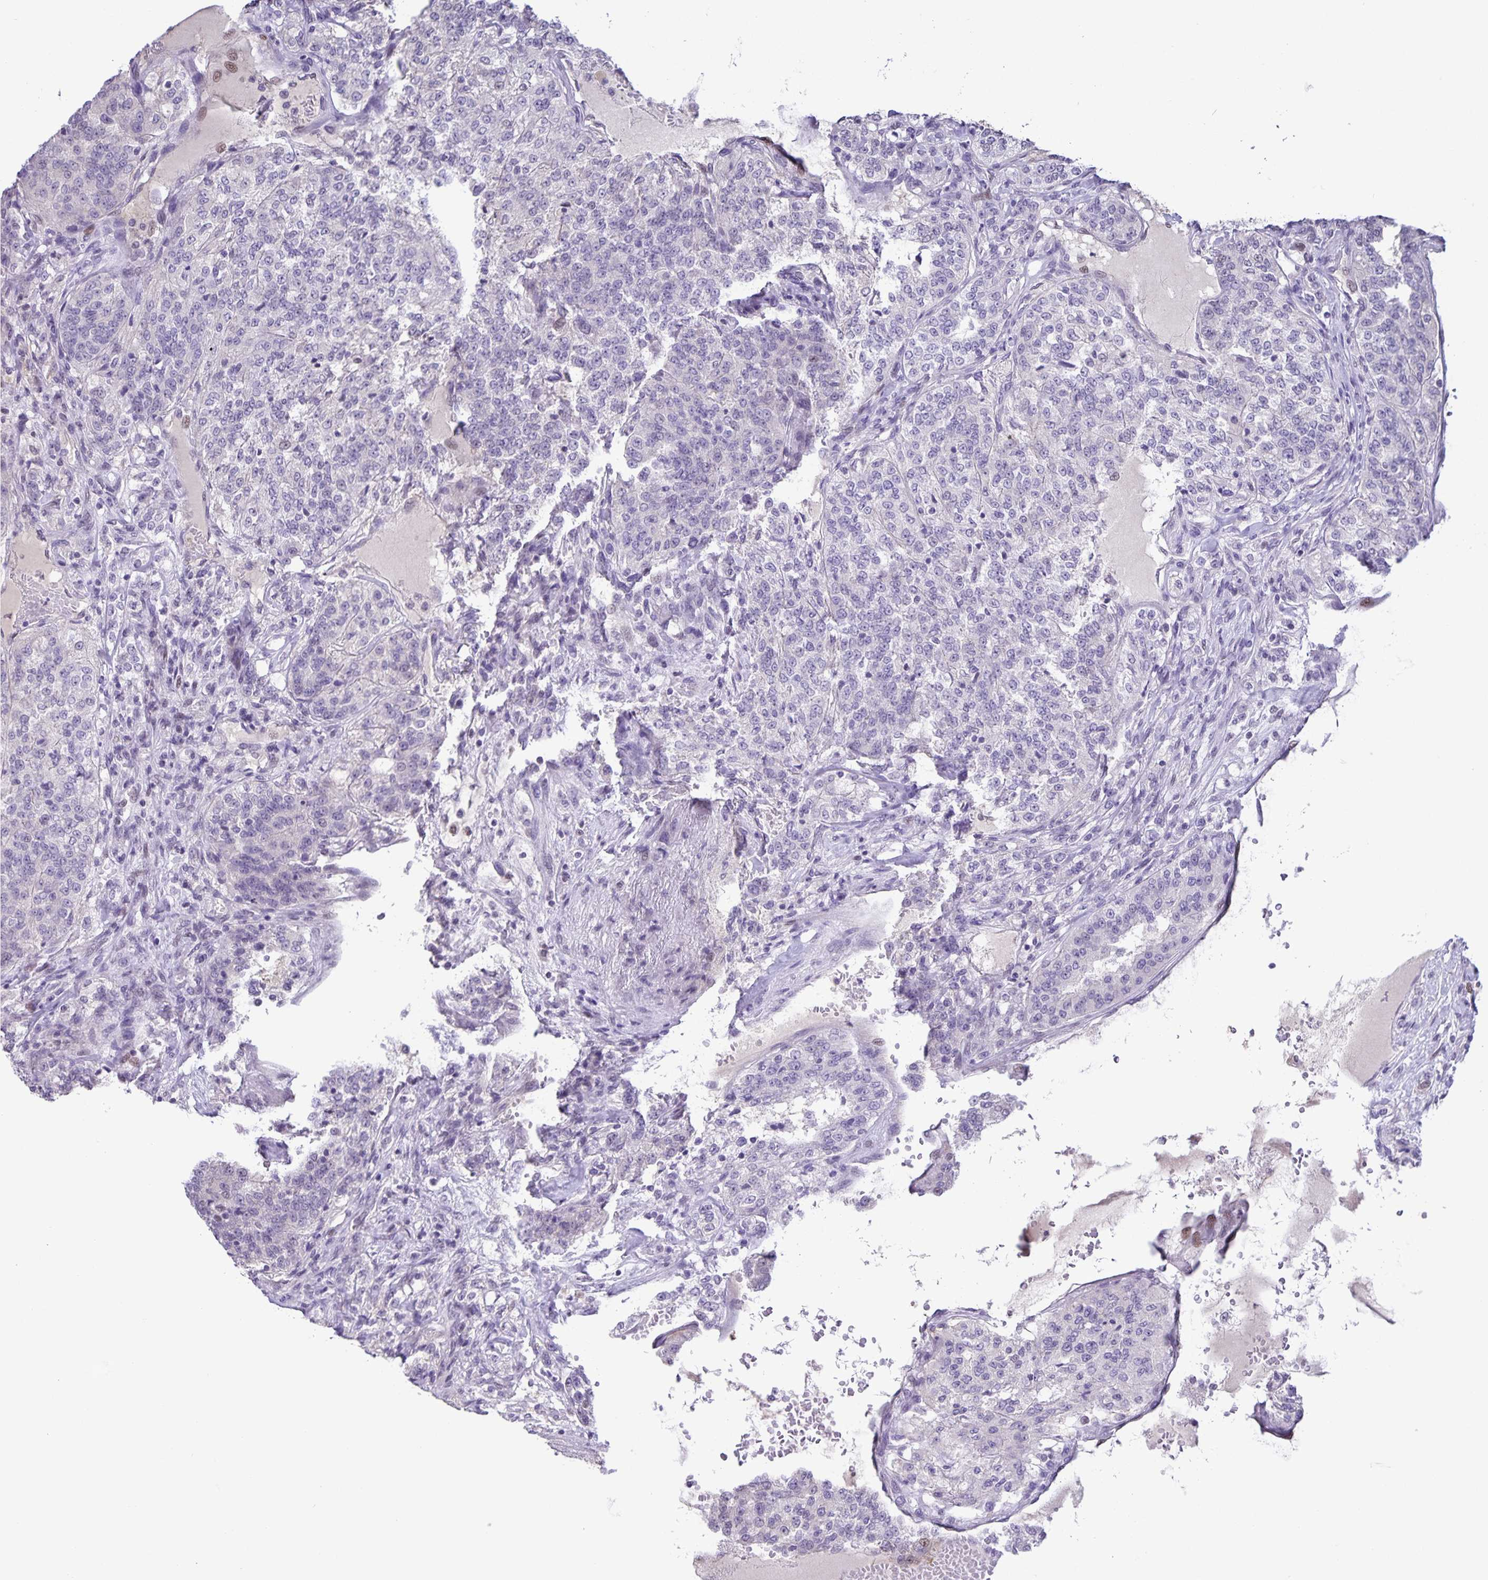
{"staining": {"intensity": "negative", "quantity": "none", "location": "none"}, "tissue": "renal cancer", "cell_type": "Tumor cells", "image_type": "cancer", "snomed": [{"axis": "morphology", "description": "Adenocarcinoma, NOS"}, {"axis": "topography", "description": "Kidney"}], "caption": "Immunohistochemistry of human renal adenocarcinoma displays no expression in tumor cells.", "gene": "ONECUT2", "patient": {"sex": "female", "age": 63}}